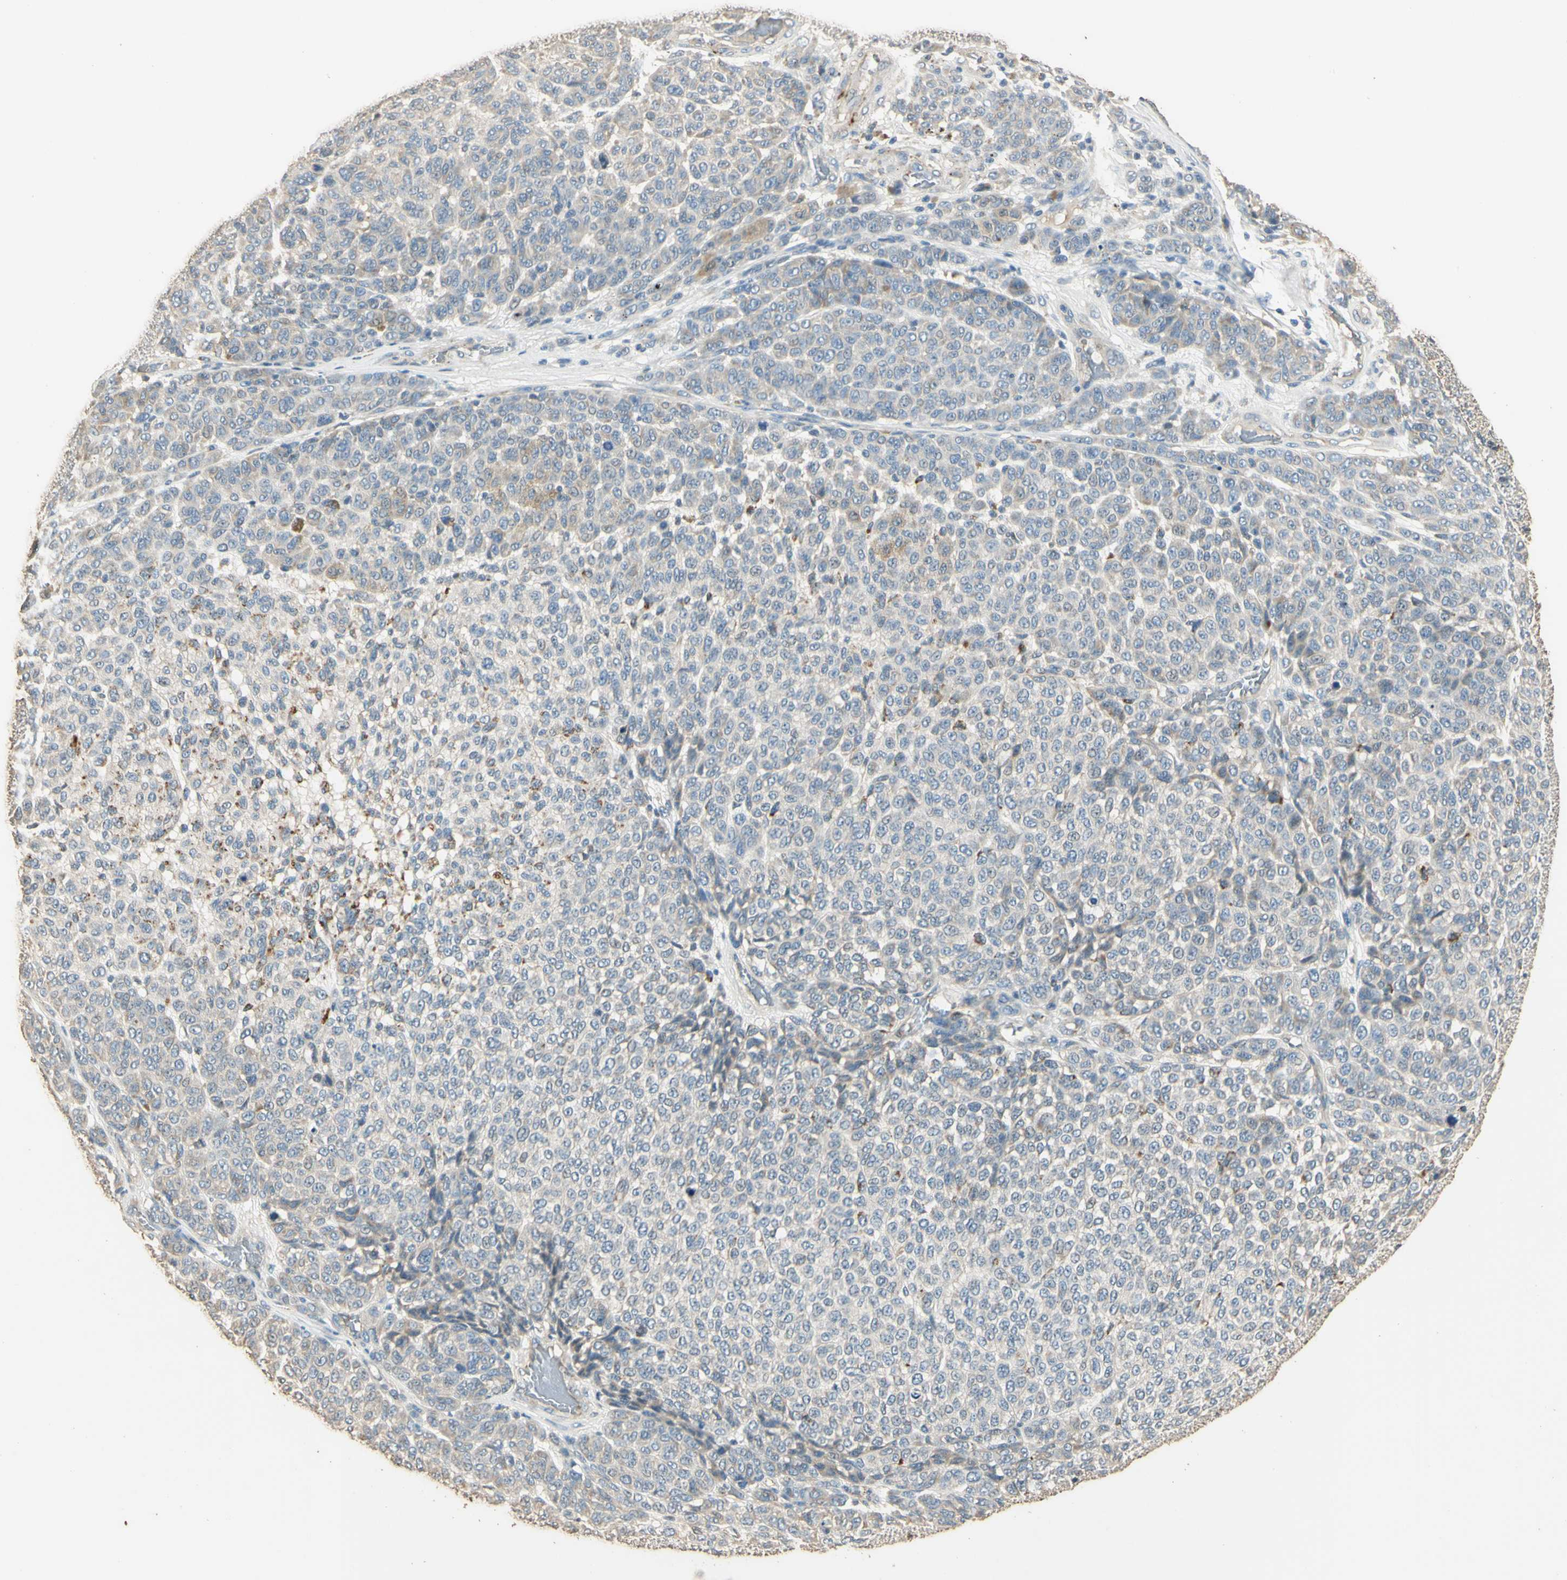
{"staining": {"intensity": "negative", "quantity": "none", "location": "none"}, "tissue": "melanoma", "cell_type": "Tumor cells", "image_type": "cancer", "snomed": [{"axis": "morphology", "description": "Malignant melanoma, NOS"}, {"axis": "topography", "description": "Skin"}], "caption": "The IHC photomicrograph has no significant expression in tumor cells of melanoma tissue.", "gene": "ARHGEF17", "patient": {"sex": "male", "age": 59}}